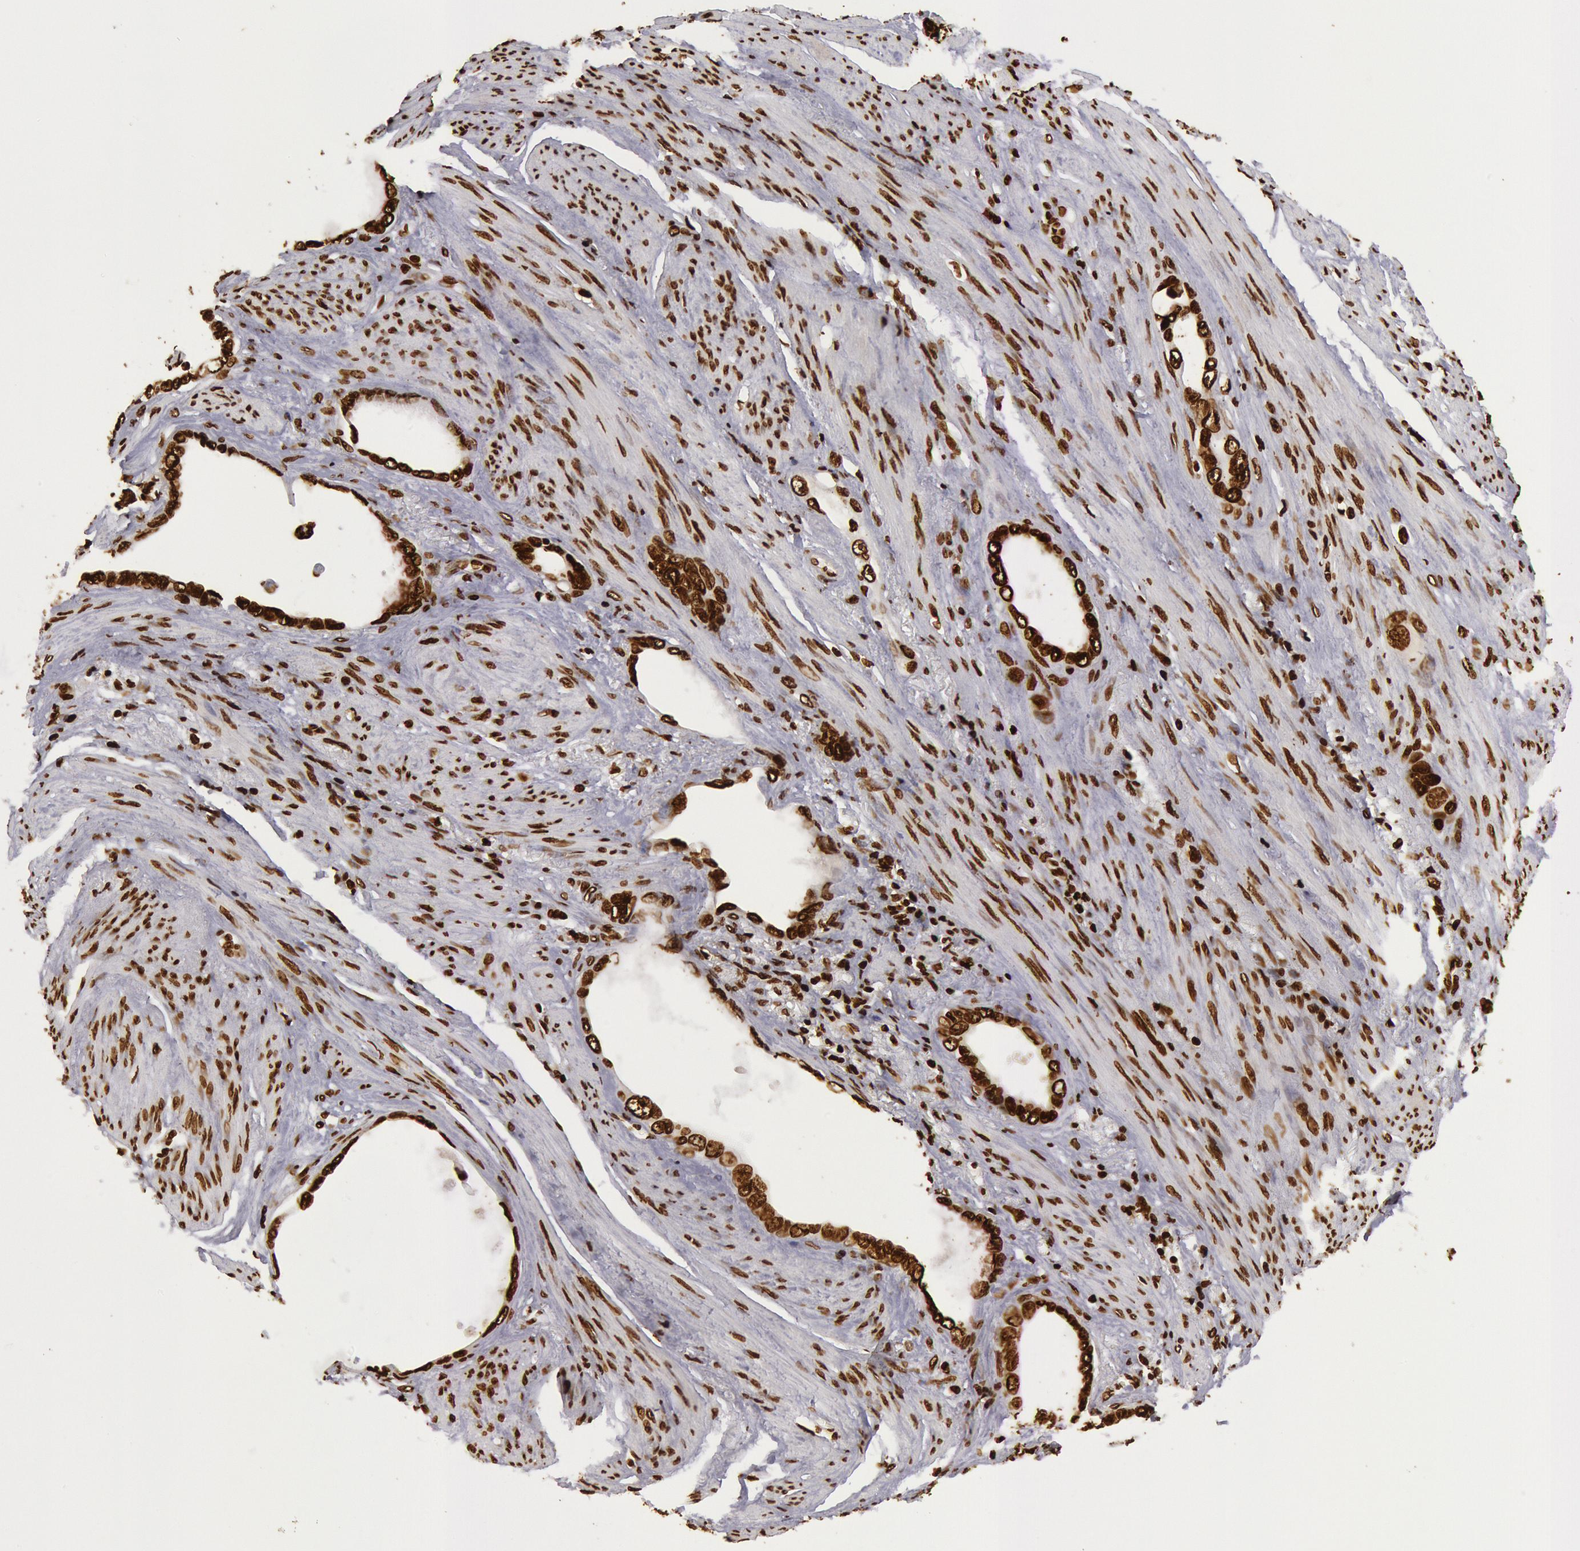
{"staining": {"intensity": "strong", "quantity": ">75%", "location": "nuclear"}, "tissue": "stomach cancer", "cell_type": "Tumor cells", "image_type": "cancer", "snomed": [{"axis": "morphology", "description": "Adenocarcinoma, NOS"}, {"axis": "topography", "description": "Stomach"}], "caption": "Adenocarcinoma (stomach) tissue reveals strong nuclear expression in approximately >75% of tumor cells, visualized by immunohistochemistry.", "gene": "H3-4", "patient": {"sex": "male", "age": 78}}